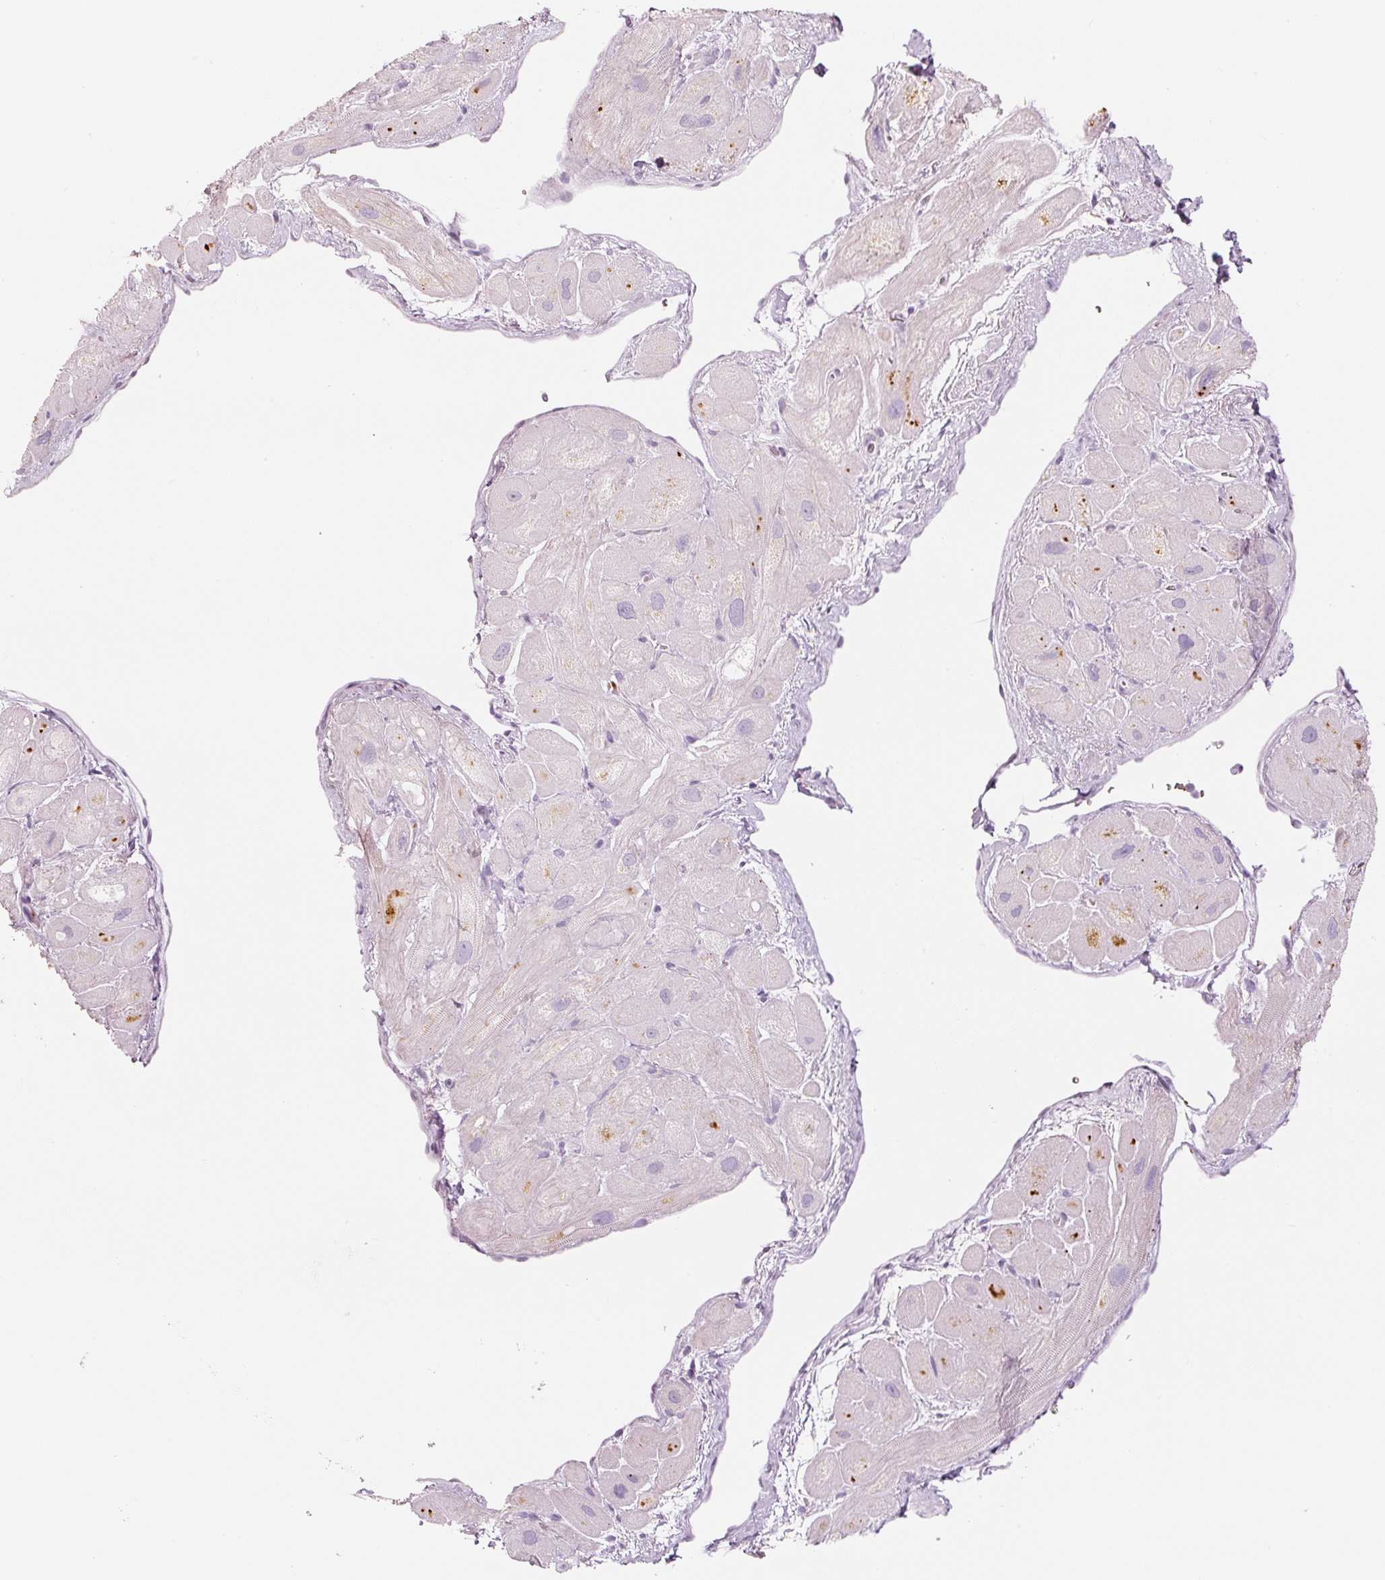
{"staining": {"intensity": "negative", "quantity": "none", "location": "none"}, "tissue": "heart muscle", "cell_type": "Cardiomyocytes", "image_type": "normal", "snomed": [{"axis": "morphology", "description": "Normal tissue, NOS"}, {"axis": "topography", "description": "Heart"}], "caption": "High power microscopy image of an IHC histopathology image of unremarkable heart muscle, revealing no significant expression in cardiomyocytes.", "gene": "LECT2", "patient": {"sex": "male", "age": 49}}